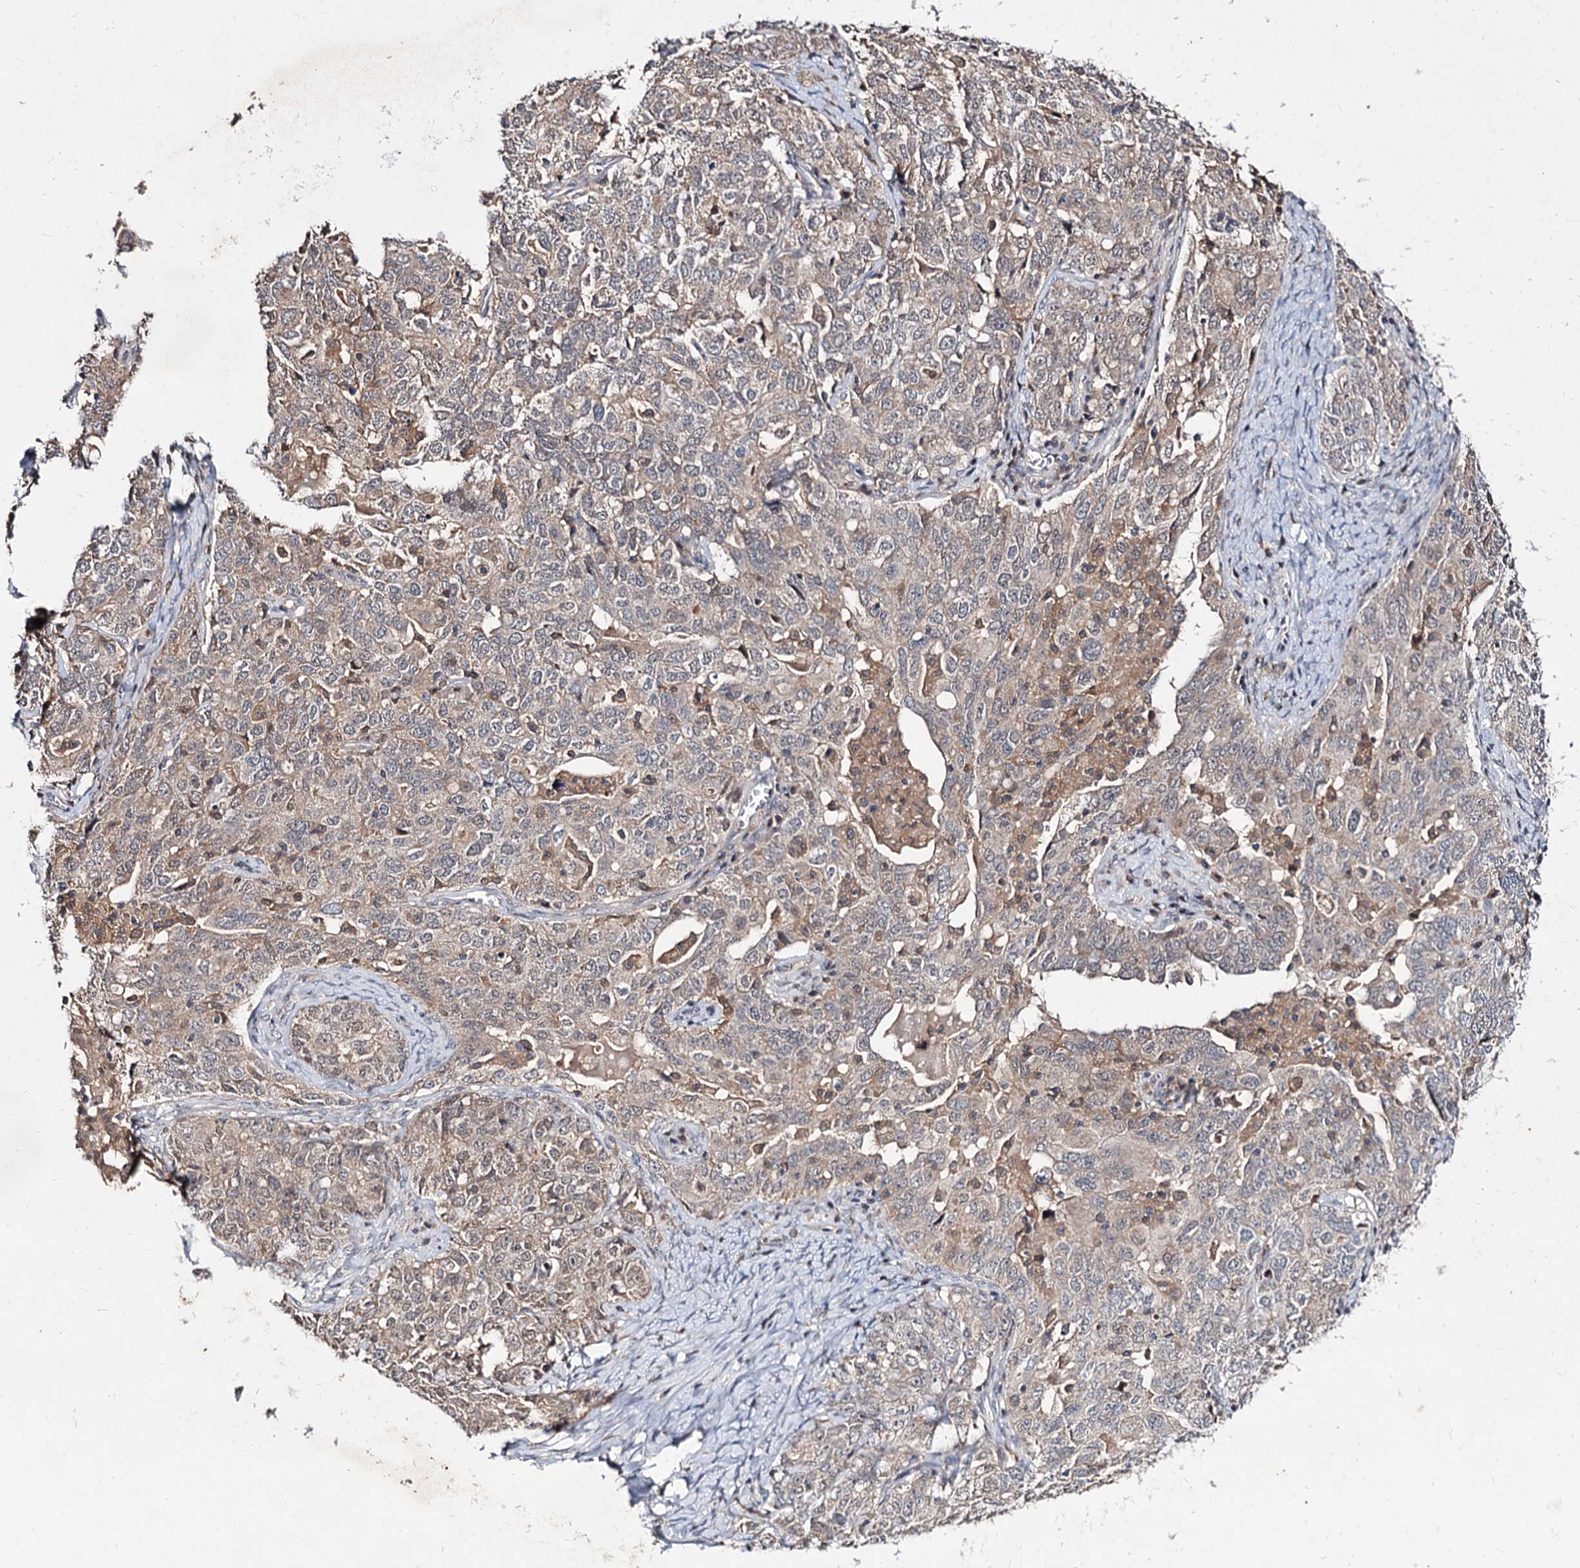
{"staining": {"intensity": "weak", "quantity": "25%-75%", "location": "cytoplasmic/membranous"}, "tissue": "ovarian cancer", "cell_type": "Tumor cells", "image_type": "cancer", "snomed": [{"axis": "morphology", "description": "Carcinoma, endometroid"}, {"axis": "topography", "description": "Ovary"}], "caption": "DAB immunohistochemical staining of human endometroid carcinoma (ovarian) shows weak cytoplasmic/membranous protein staining in approximately 25%-75% of tumor cells.", "gene": "ACTR6", "patient": {"sex": "female", "age": 62}}